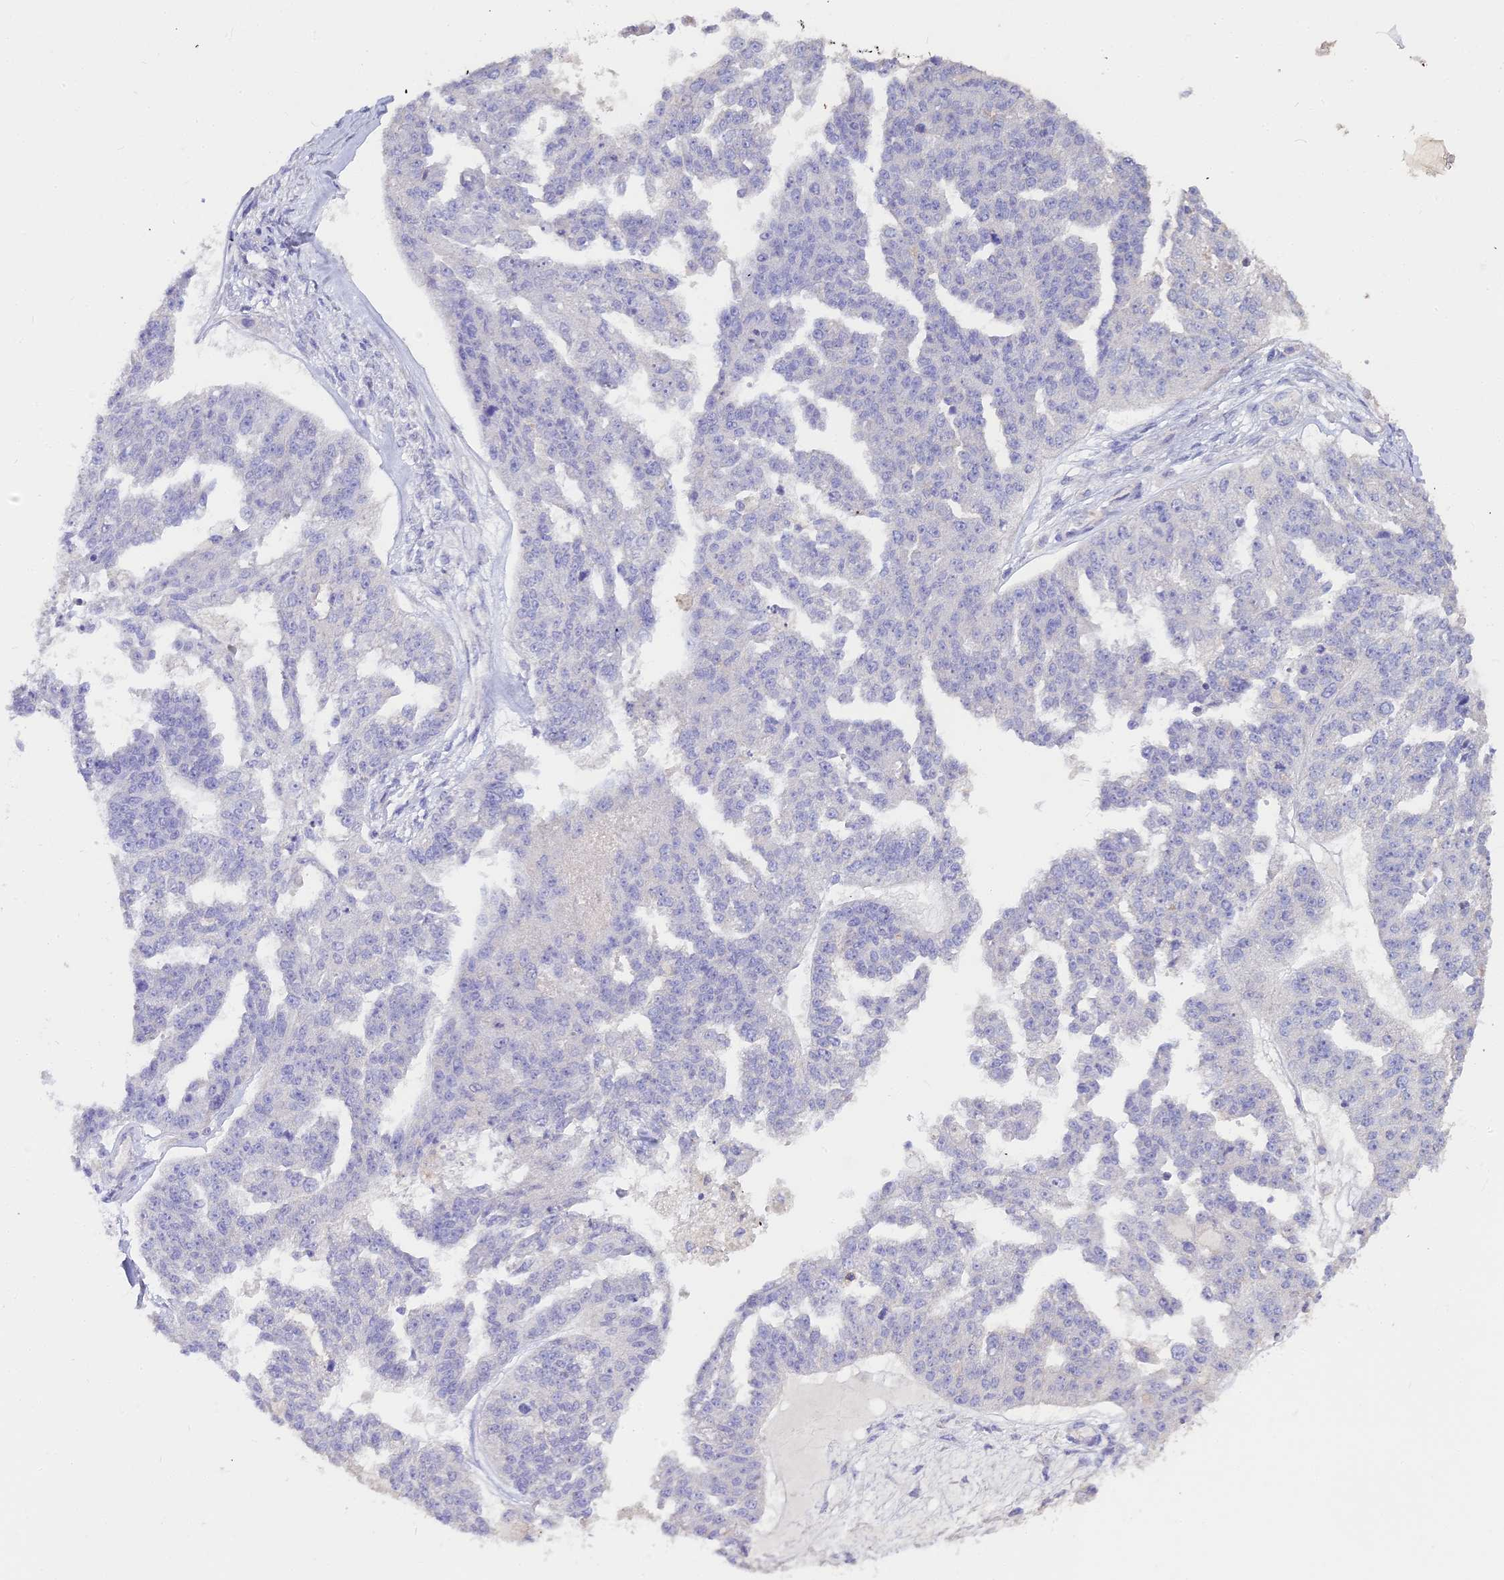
{"staining": {"intensity": "negative", "quantity": "none", "location": "none"}, "tissue": "ovarian cancer", "cell_type": "Tumor cells", "image_type": "cancer", "snomed": [{"axis": "morphology", "description": "Cystadenocarcinoma, serous, NOS"}, {"axis": "topography", "description": "Ovary"}], "caption": "IHC photomicrograph of human ovarian cancer stained for a protein (brown), which exhibits no staining in tumor cells.", "gene": "GLYAT", "patient": {"sex": "female", "age": 58}}